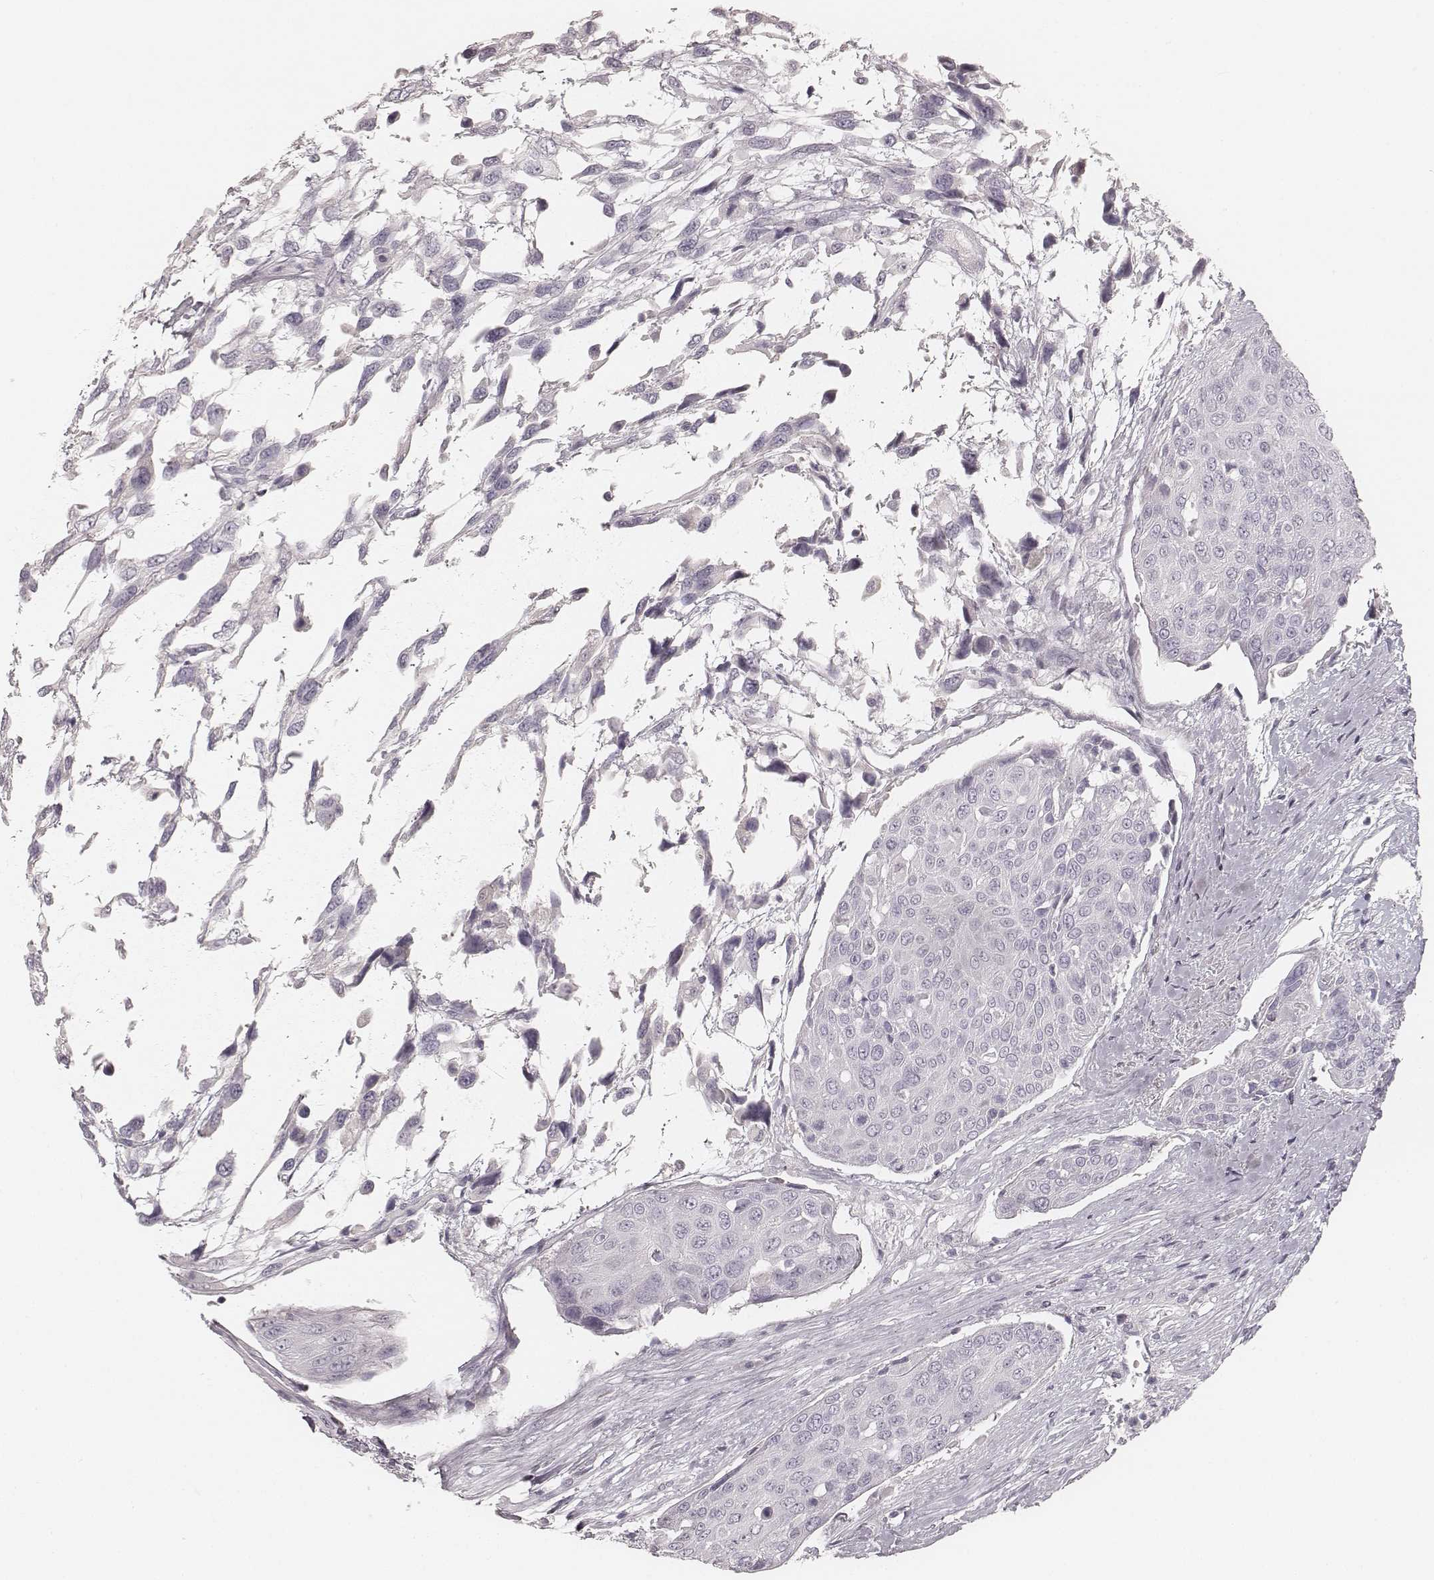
{"staining": {"intensity": "negative", "quantity": "none", "location": "none"}, "tissue": "urothelial cancer", "cell_type": "Tumor cells", "image_type": "cancer", "snomed": [{"axis": "morphology", "description": "Urothelial carcinoma, High grade"}, {"axis": "topography", "description": "Urinary bladder"}], "caption": "This is an immunohistochemistry micrograph of human urothelial cancer. There is no staining in tumor cells.", "gene": "KRT31", "patient": {"sex": "female", "age": 70}}